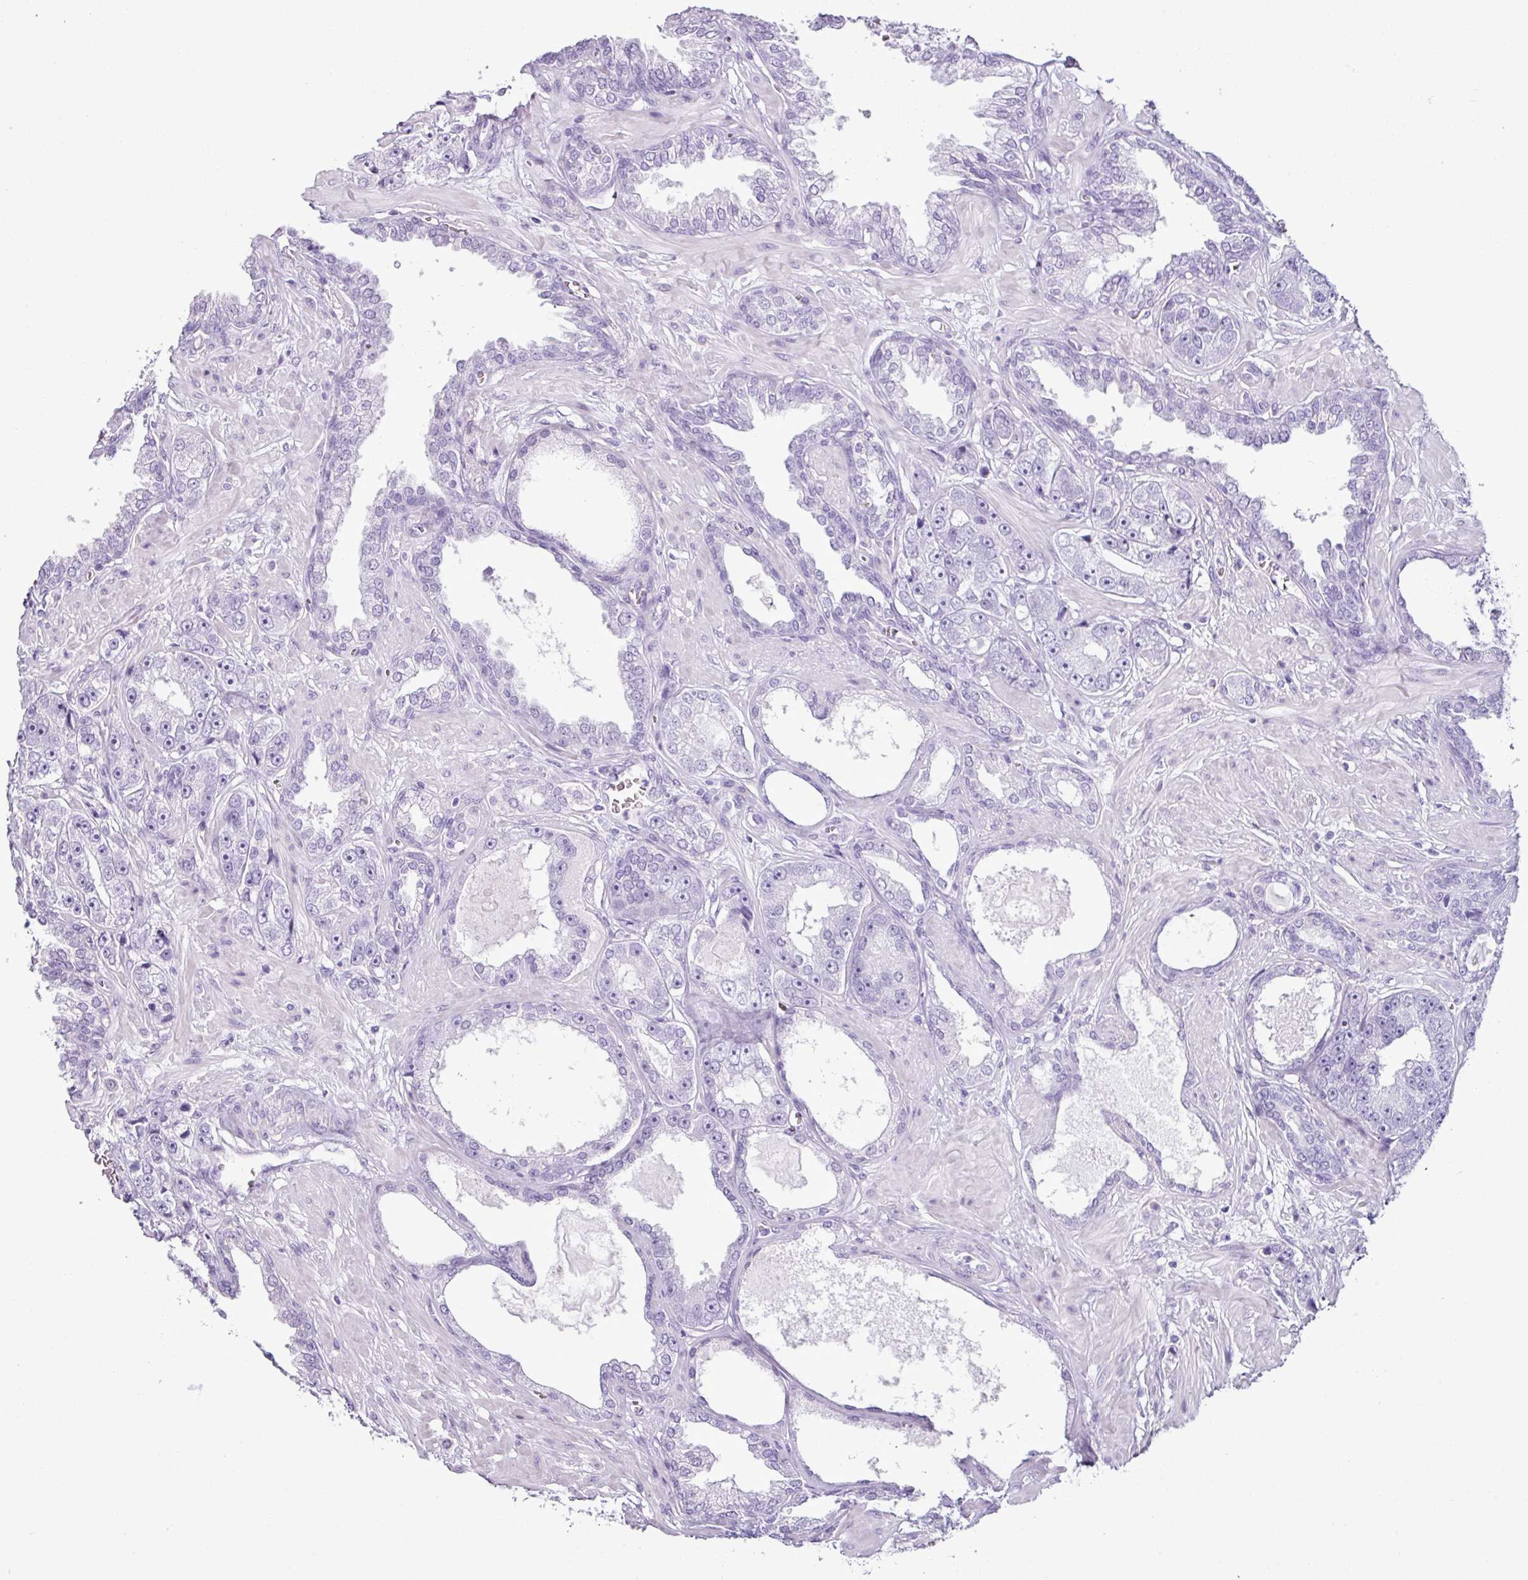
{"staining": {"intensity": "negative", "quantity": "none", "location": "none"}, "tissue": "prostate cancer", "cell_type": "Tumor cells", "image_type": "cancer", "snomed": [{"axis": "morphology", "description": "Adenocarcinoma, High grade"}, {"axis": "topography", "description": "Prostate"}], "caption": "Immunohistochemistry (IHC) image of human adenocarcinoma (high-grade) (prostate) stained for a protein (brown), which displays no positivity in tumor cells.", "gene": "SCT", "patient": {"sex": "male", "age": 71}}